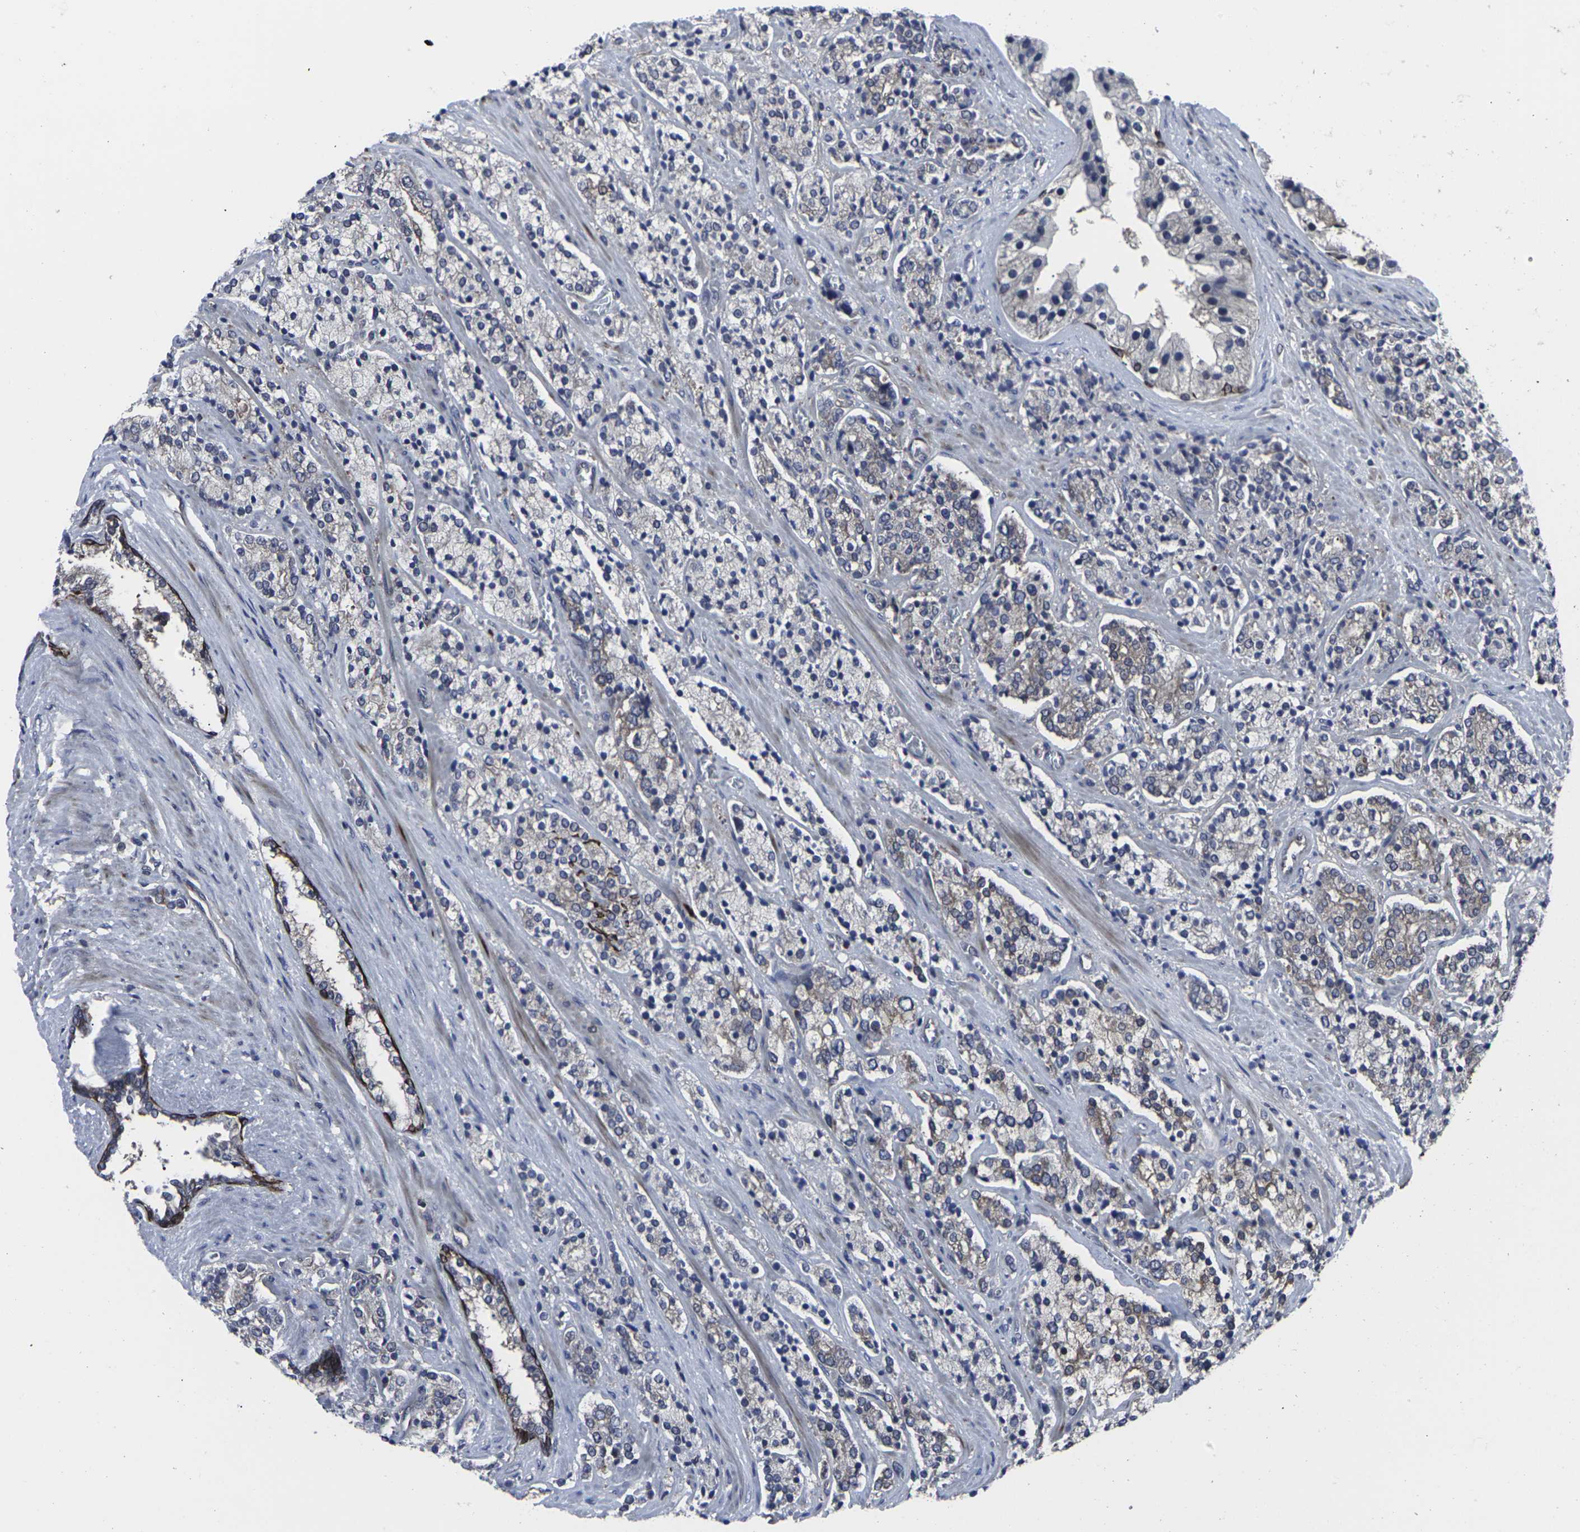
{"staining": {"intensity": "moderate", "quantity": "25%-75%", "location": "cytoplasmic/membranous"}, "tissue": "prostate cancer", "cell_type": "Tumor cells", "image_type": "cancer", "snomed": [{"axis": "morphology", "description": "Adenocarcinoma, High grade"}, {"axis": "topography", "description": "Prostate"}], "caption": "Tumor cells show moderate cytoplasmic/membranous staining in about 25%-75% of cells in prostate adenocarcinoma (high-grade).", "gene": "HPRT1", "patient": {"sex": "male", "age": 71}}